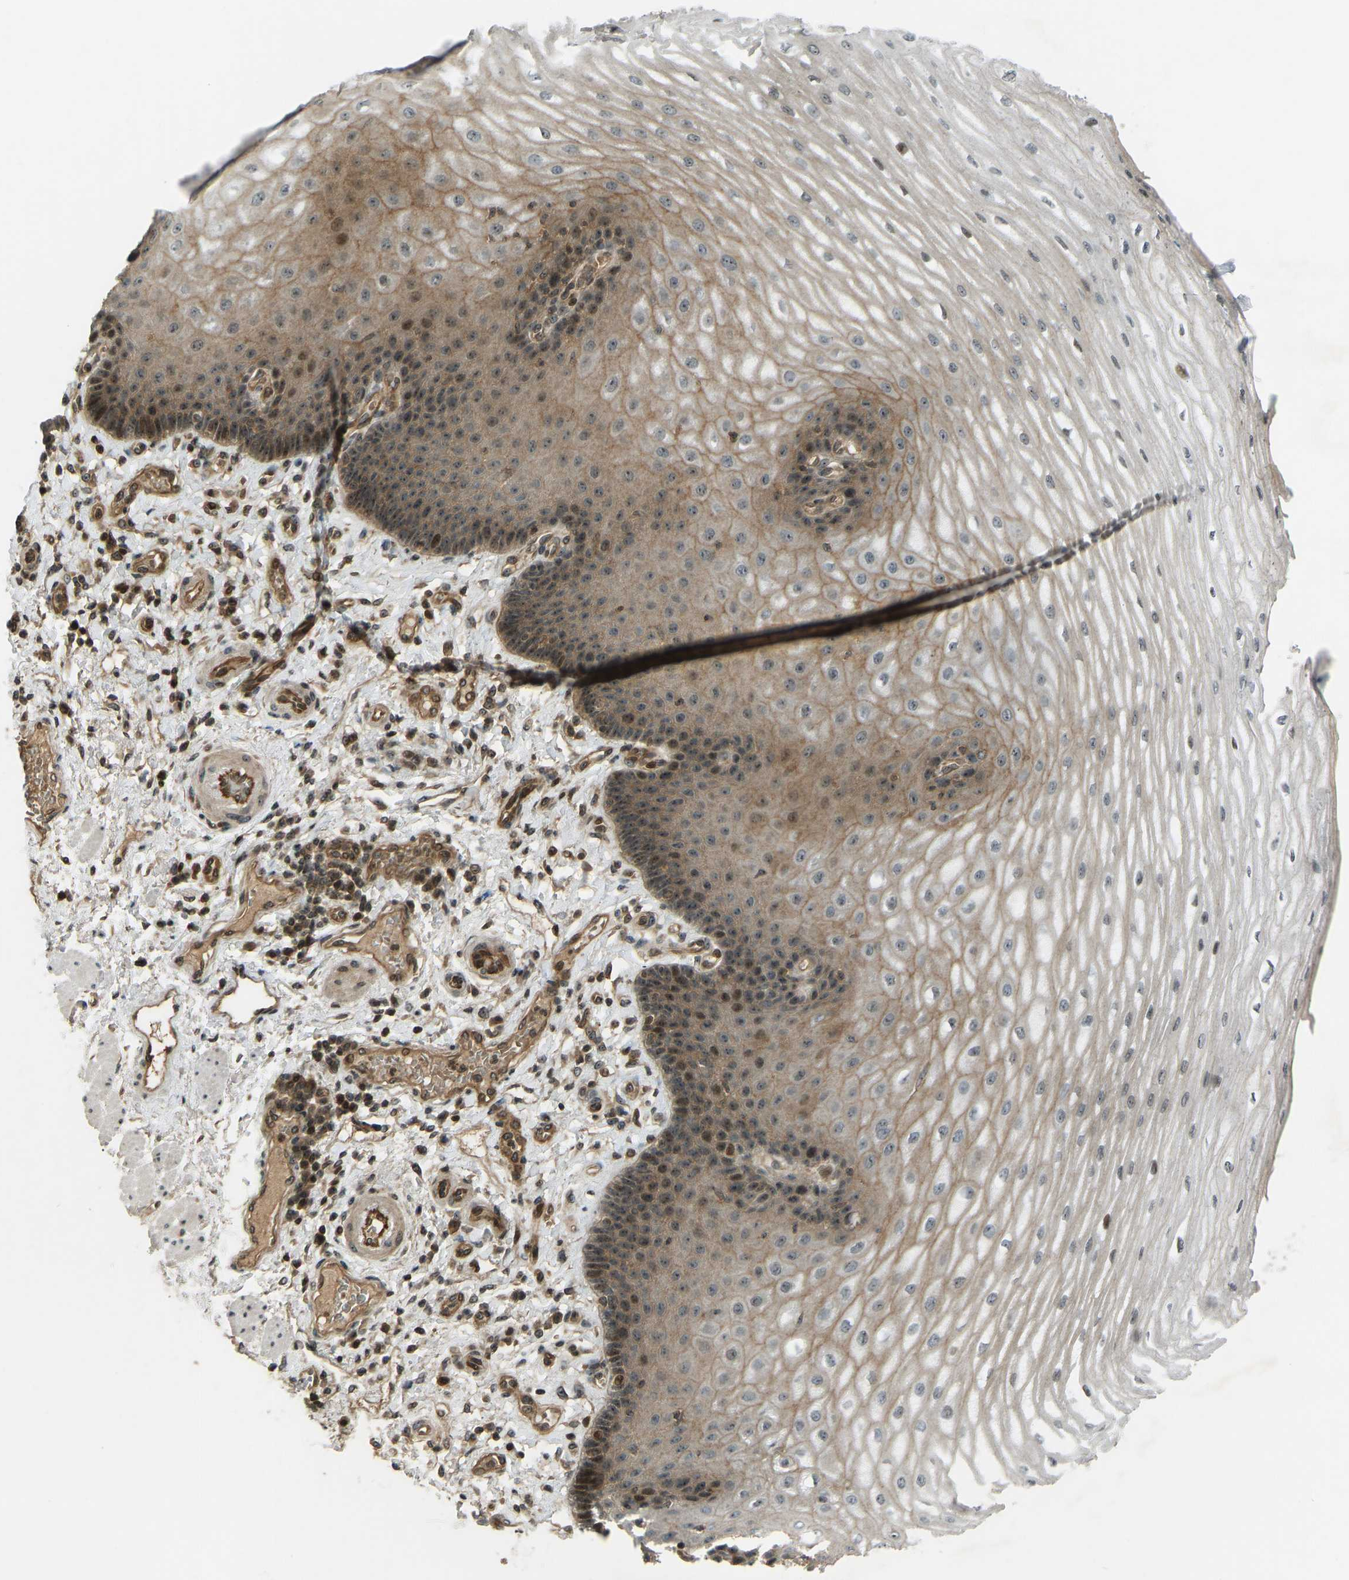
{"staining": {"intensity": "moderate", "quantity": ">75%", "location": "cytoplasmic/membranous,nuclear"}, "tissue": "esophagus", "cell_type": "Squamous epithelial cells", "image_type": "normal", "snomed": [{"axis": "morphology", "description": "Normal tissue, NOS"}, {"axis": "topography", "description": "Esophagus"}], "caption": "Moderate cytoplasmic/membranous,nuclear staining for a protein is appreciated in about >75% of squamous epithelial cells of unremarkable esophagus using immunohistochemistry.", "gene": "SVOPL", "patient": {"sex": "male", "age": 54}}